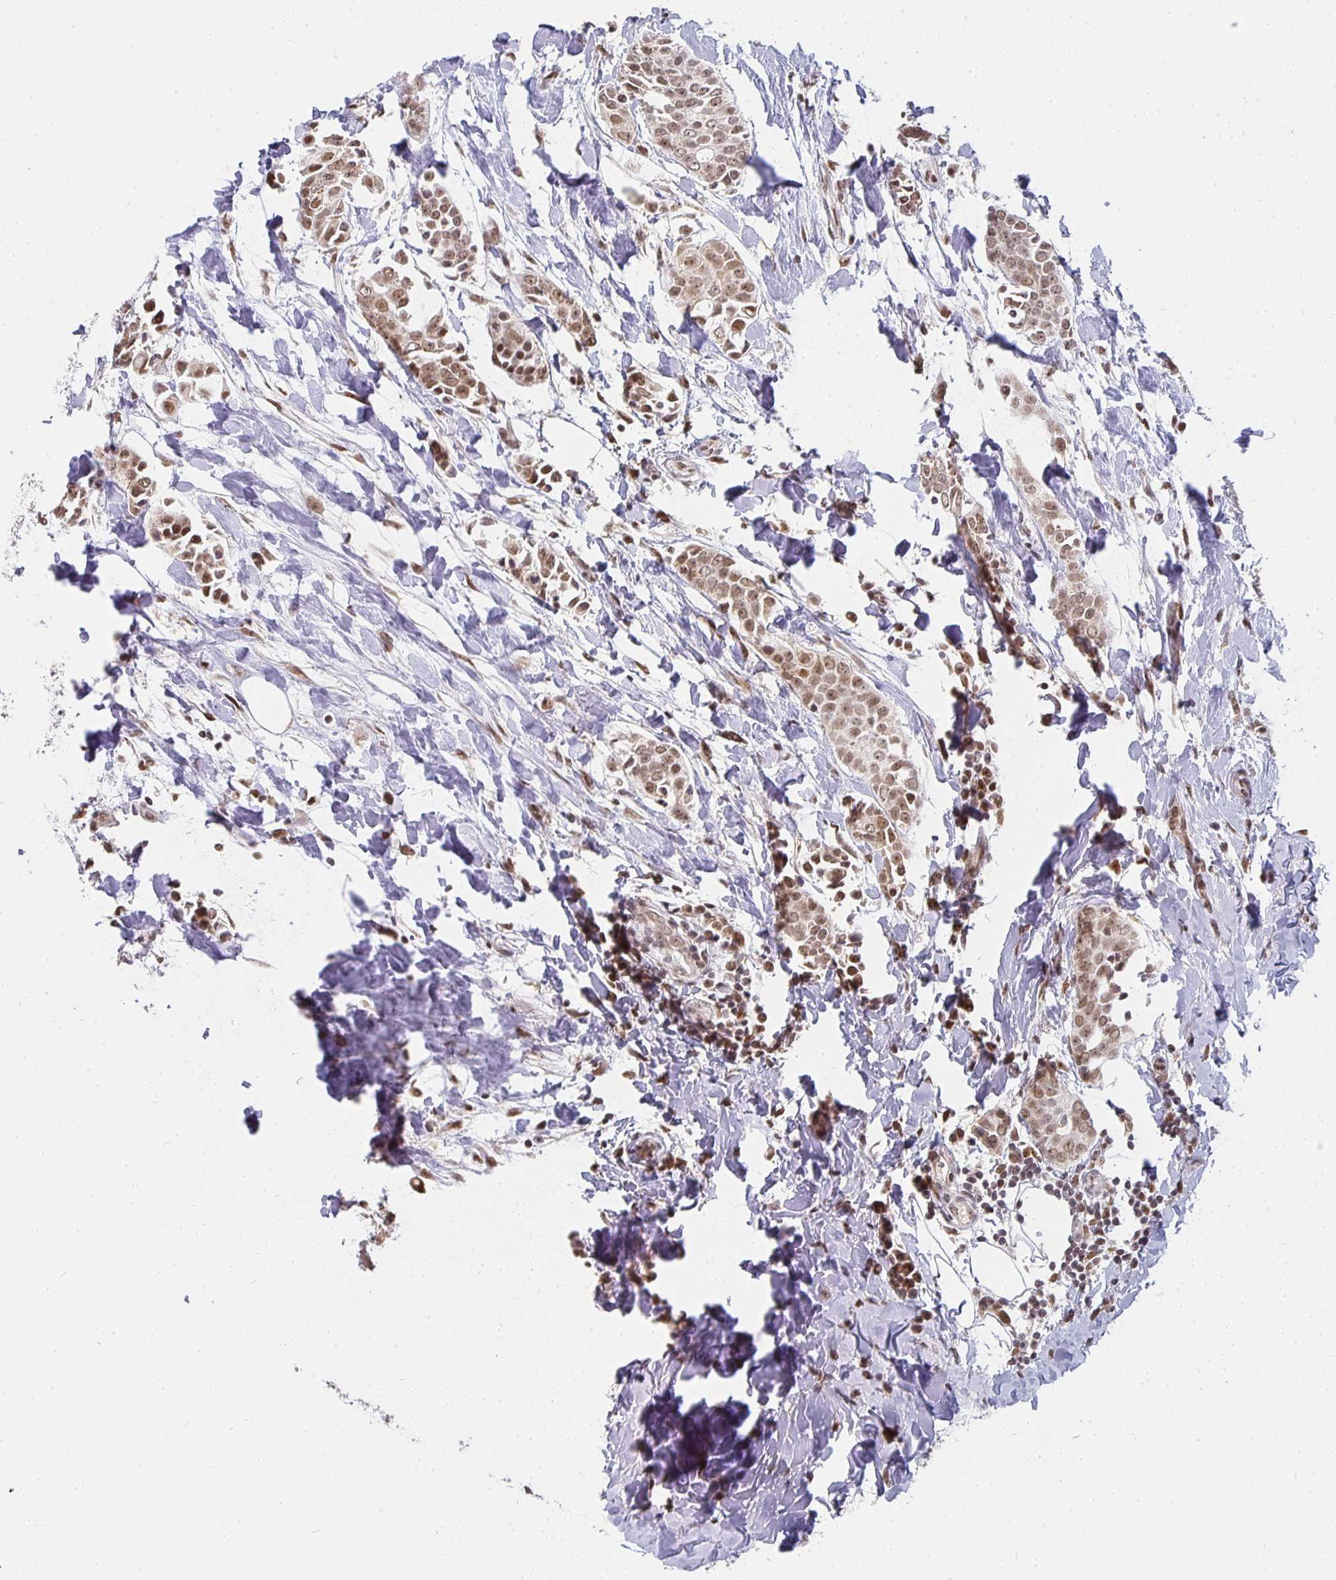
{"staining": {"intensity": "moderate", "quantity": ">75%", "location": "nuclear"}, "tissue": "breast cancer", "cell_type": "Tumor cells", "image_type": "cancer", "snomed": [{"axis": "morphology", "description": "Duct carcinoma"}, {"axis": "topography", "description": "Breast"}], "caption": "The immunohistochemical stain highlights moderate nuclear positivity in tumor cells of breast infiltrating ductal carcinoma tissue.", "gene": "SMARCA2", "patient": {"sex": "female", "age": 64}}